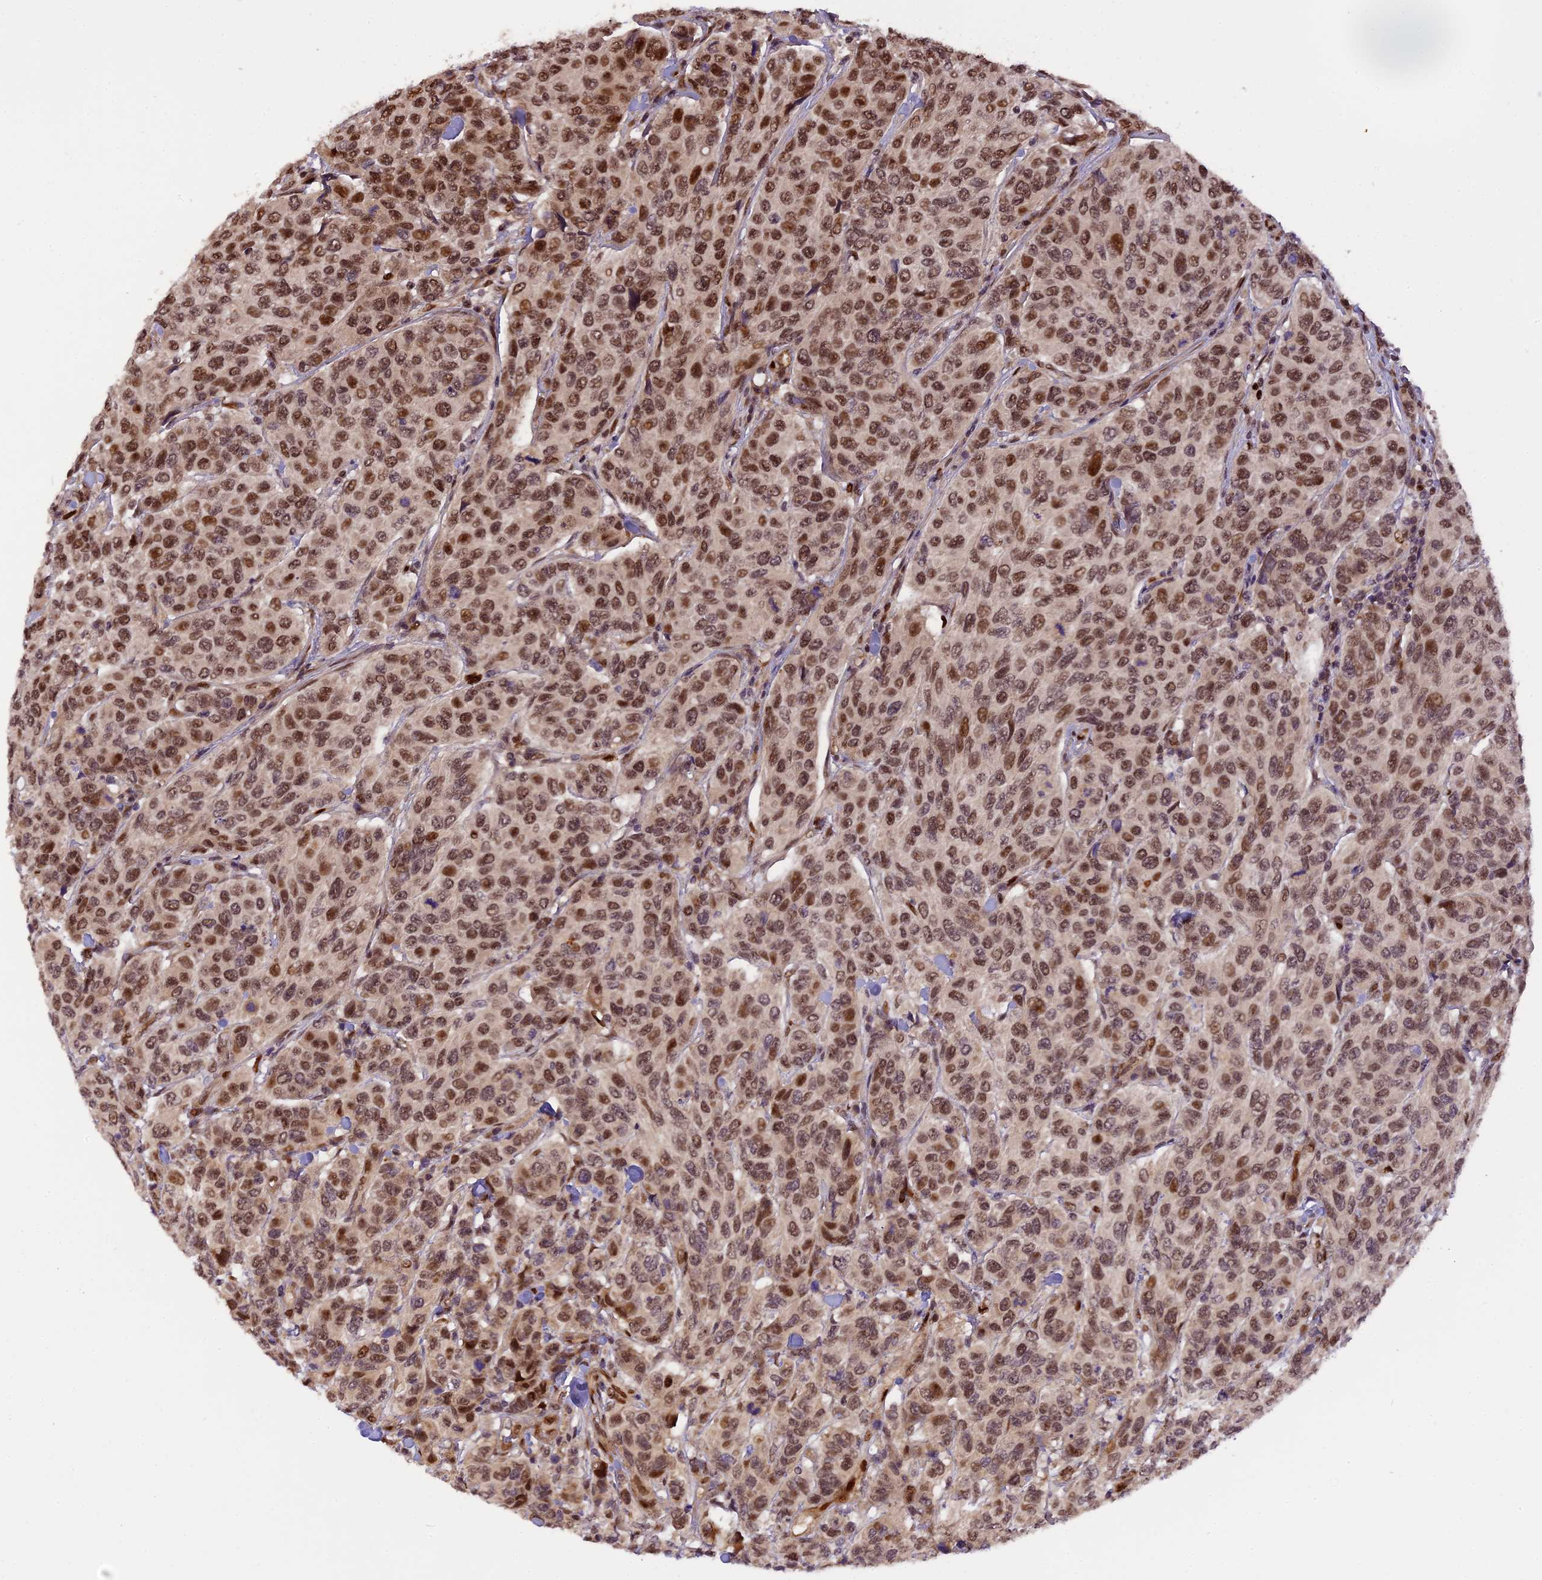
{"staining": {"intensity": "moderate", "quantity": ">75%", "location": "nuclear"}, "tissue": "breast cancer", "cell_type": "Tumor cells", "image_type": "cancer", "snomed": [{"axis": "morphology", "description": "Duct carcinoma"}, {"axis": "topography", "description": "Breast"}], "caption": "Breast cancer (infiltrating ductal carcinoma) stained with IHC reveals moderate nuclear staining in about >75% of tumor cells. The staining was performed using DAB (3,3'-diaminobenzidine), with brown indicating positive protein expression. Nuclei are stained blue with hematoxylin.", "gene": "MICALL1", "patient": {"sex": "female", "age": 55}}